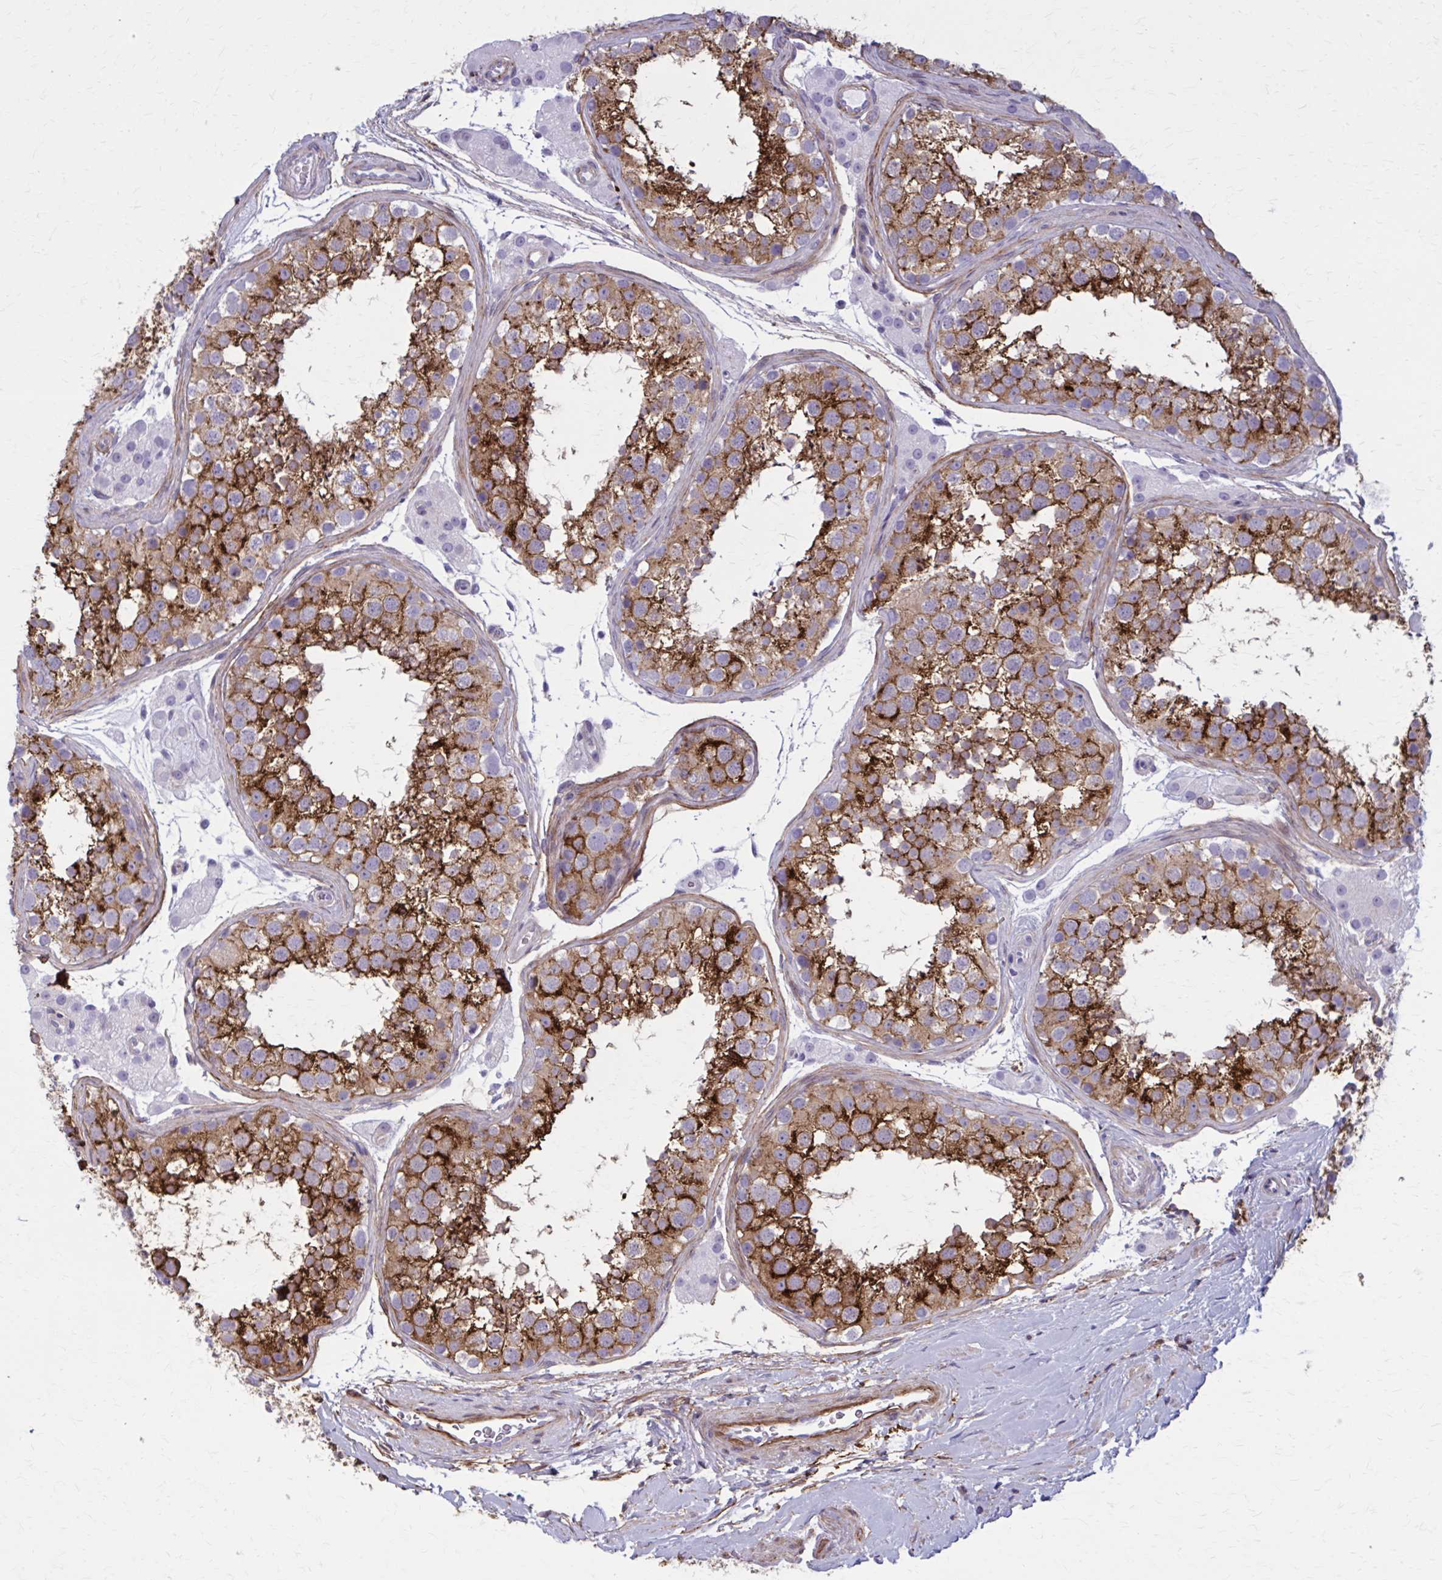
{"staining": {"intensity": "strong", "quantity": ">75%", "location": "cytoplasmic/membranous"}, "tissue": "testis", "cell_type": "Cells in seminiferous ducts", "image_type": "normal", "snomed": [{"axis": "morphology", "description": "Normal tissue, NOS"}, {"axis": "topography", "description": "Testis"}], "caption": "DAB (3,3'-diaminobenzidine) immunohistochemical staining of unremarkable testis shows strong cytoplasmic/membranous protein staining in about >75% of cells in seminiferous ducts. Immunohistochemistry (ihc) stains the protein in brown and the nuclei are stained blue.", "gene": "AKAP12", "patient": {"sex": "male", "age": 41}}